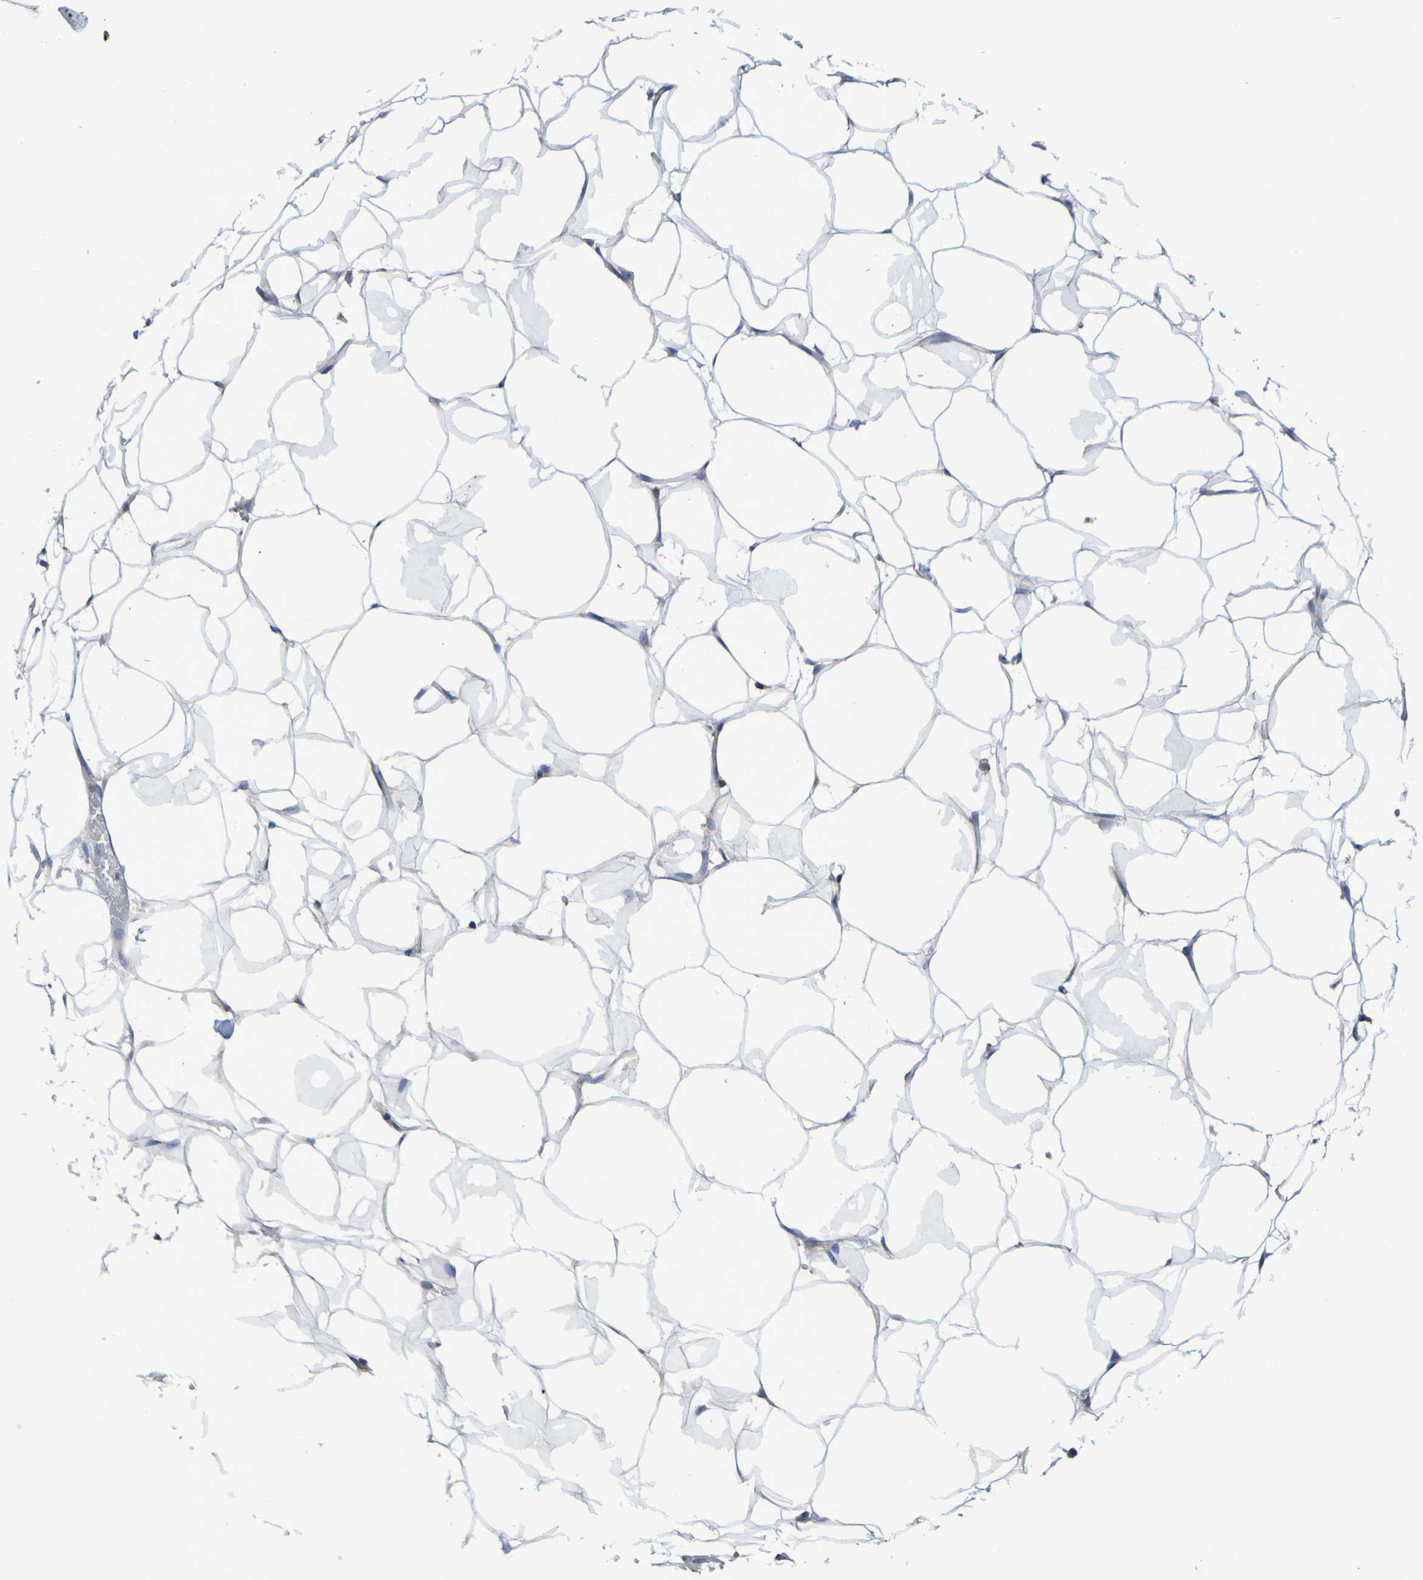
{"staining": {"intensity": "negative", "quantity": "none", "location": "none"}, "tissue": "adipose tissue", "cell_type": "Adipocytes", "image_type": "normal", "snomed": [{"axis": "morphology", "description": "Normal tissue, NOS"}, {"axis": "topography", "description": "Breast"}, {"axis": "topography", "description": "Adipose tissue"}], "caption": "Immunohistochemical staining of normal adipose tissue shows no significant expression in adipocytes.", "gene": "LMBRD2", "patient": {"sex": "female", "age": 25}}